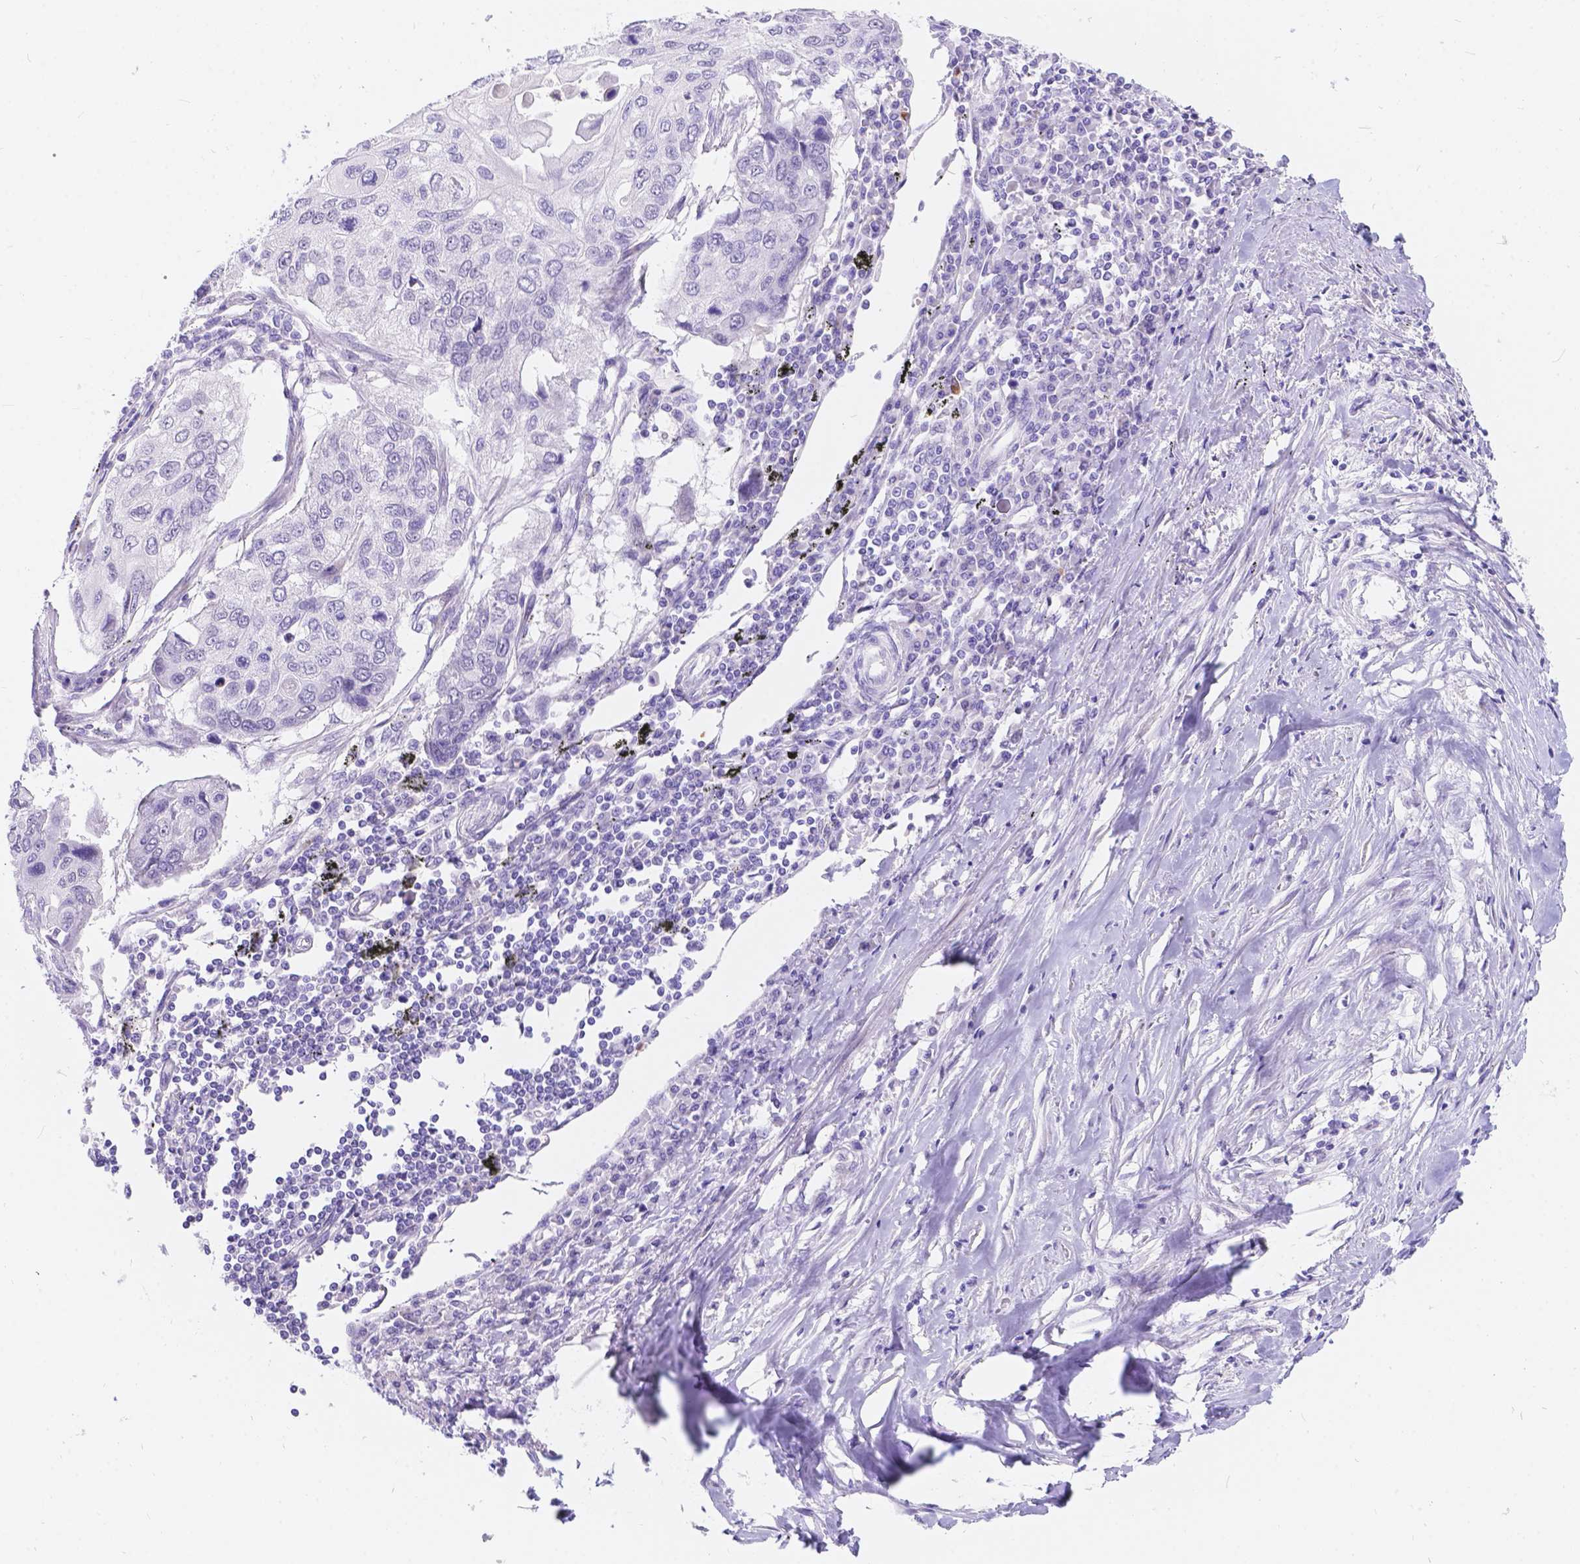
{"staining": {"intensity": "negative", "quantity": "none", "location": "none"}, "tissue": "lung cancer", "cell_type": "Tumor cells", "image_type": "cancer", "snomed": [{"axis": "morphology", "description": "Squamous cell carcinoma, NOS"}, {"axis": "morphology", "description": "Squamous cell carcinoma, metastatic, NOS"}, {"axis": "topography", "description": "Lung"}], "caption": "The immunohistochemistry (IHC) image has no significant positivity in tumor cells of lung cancer tissue.", "gene": "KLHL10", "patient": {"sex": "male", "age": 63}}